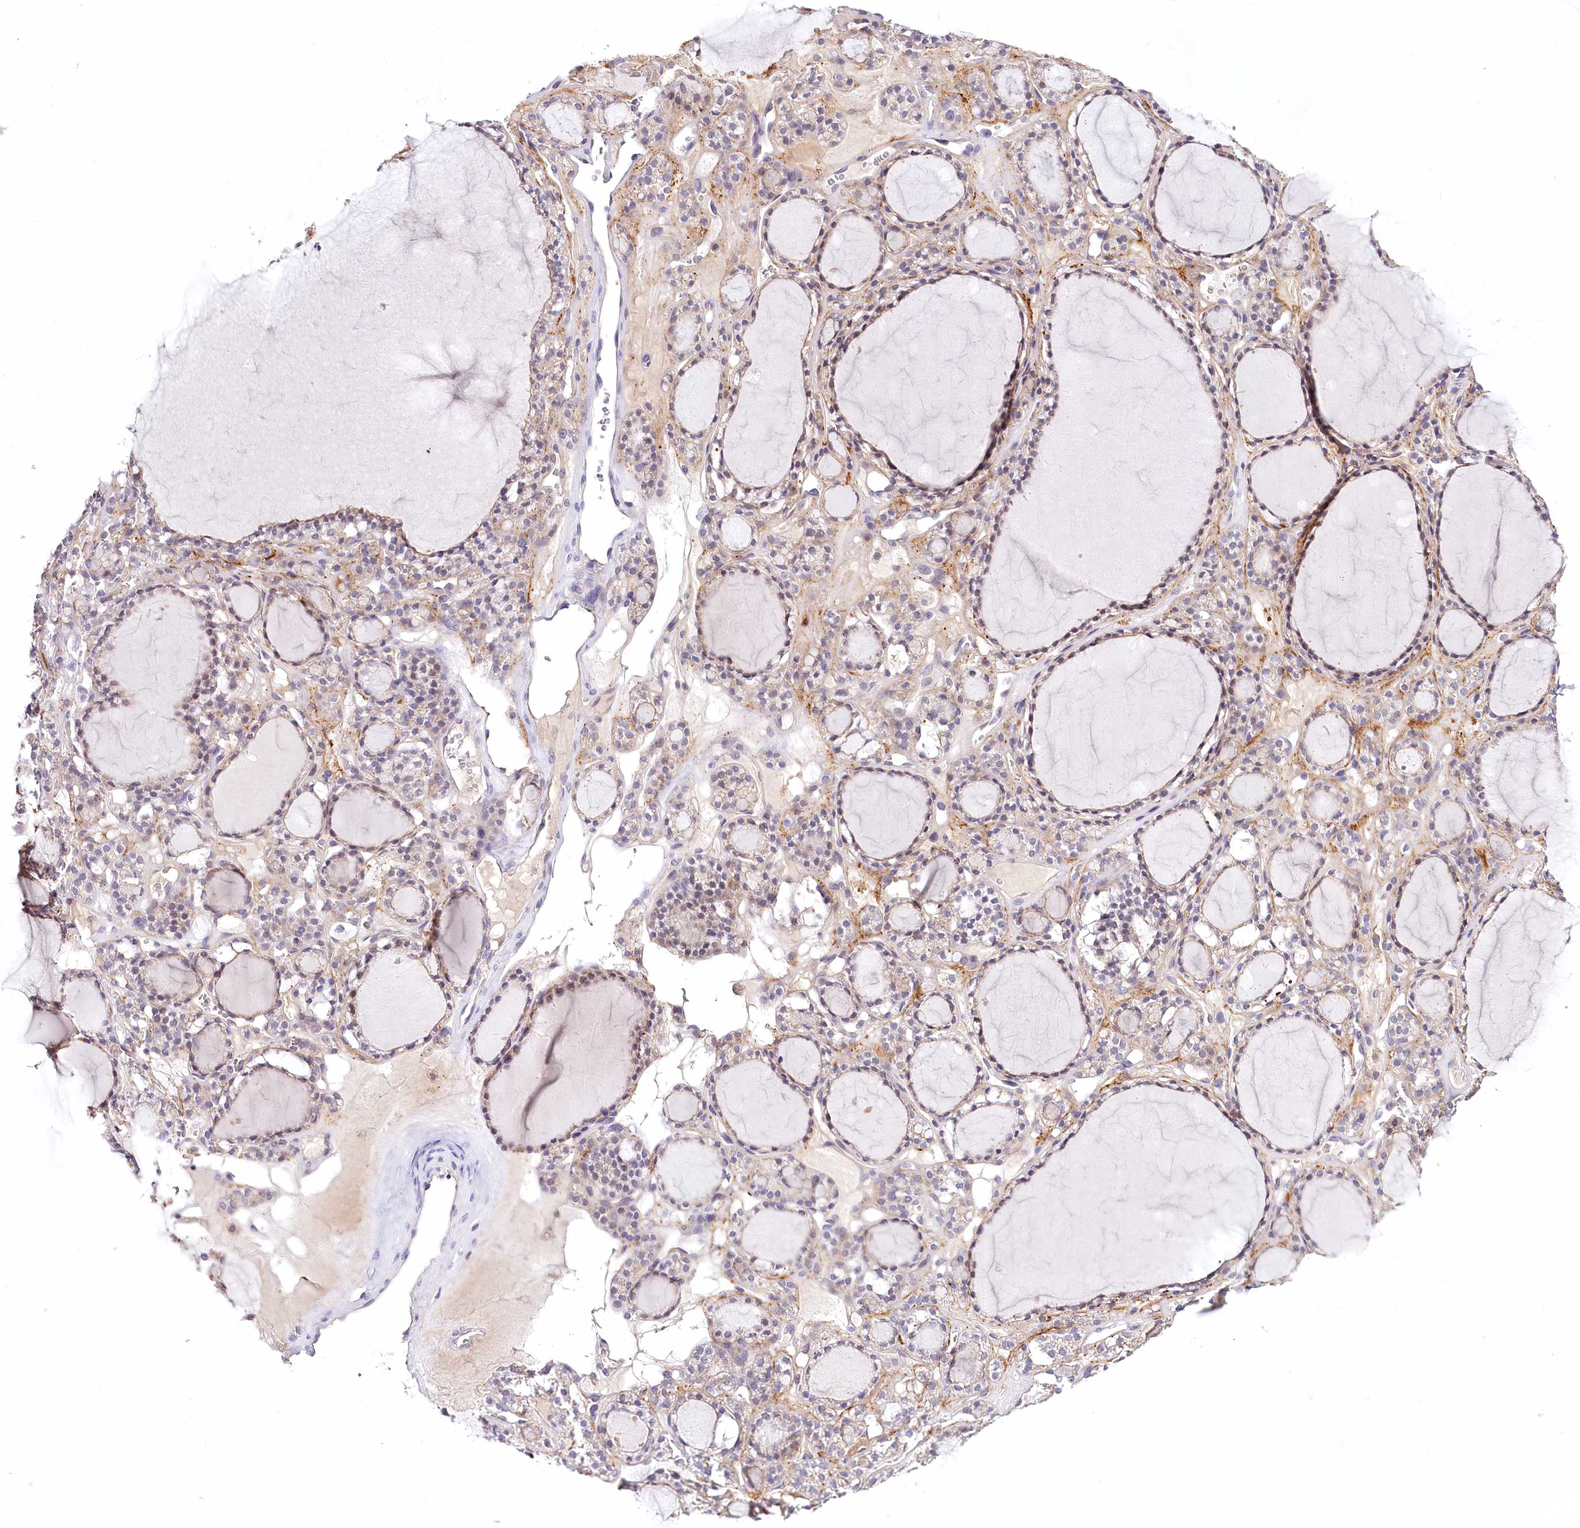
{"staining": {"intensity": "weak", "quantity": "<25%", "location": "cytoplasmic/membranous"}, "tissue": "thyroid gland", "cell_type": "Glandular cells", "image_type": "normal", "snomed": [{"axis": "morphology", "description": "Normal tissue, NOS"}, {"axis": "topography", "description": "Thyroid gland"}], "caption": "Immunohistochemistry histopathology image of normal human thyroid gland stained for a protein (brown), which shows no expression in glandular cells. Nuclei are stained in blue.", "gene": "VWA5A", "patient": {"sex": "female", "age": 28}}